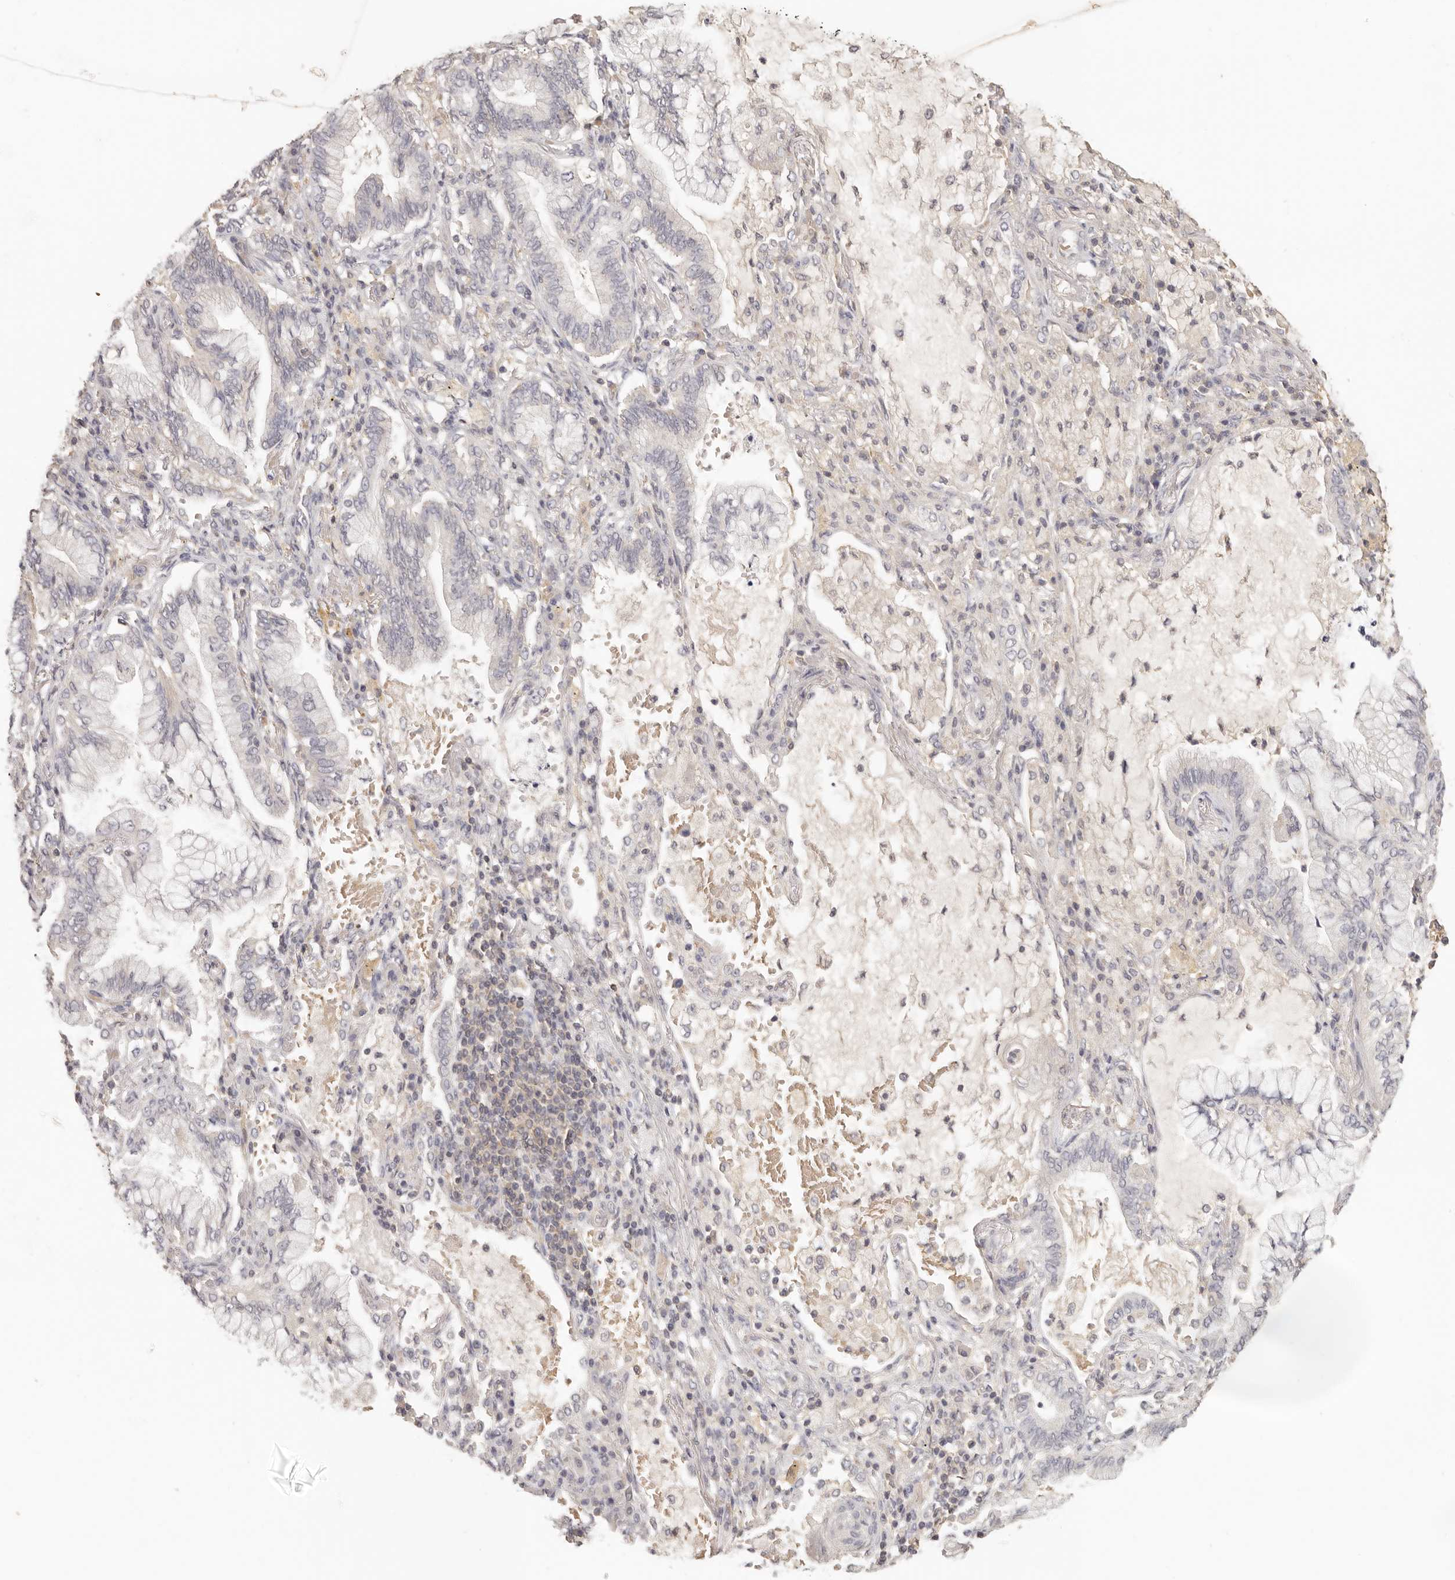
{"staining": {"intensity": "weak", "quantity": "<25%", "location": "cytoplasmic/membranous"}, "tissue": "lung cancer", "cell_type": "Tumor cells", "image_type": "cancer", "snomed": [{"axis": "morphology", "description": "Adenocarcinoma, NOS"}, {"axis": "topography", "description": "Lung"}], "caption": "Immunohistochemistry (IHC) of adenocarcinoma (lung) exhibits no staining in tumor cells.", "gene": "CSK", "patient": {"sex": "female", "age": 70}}